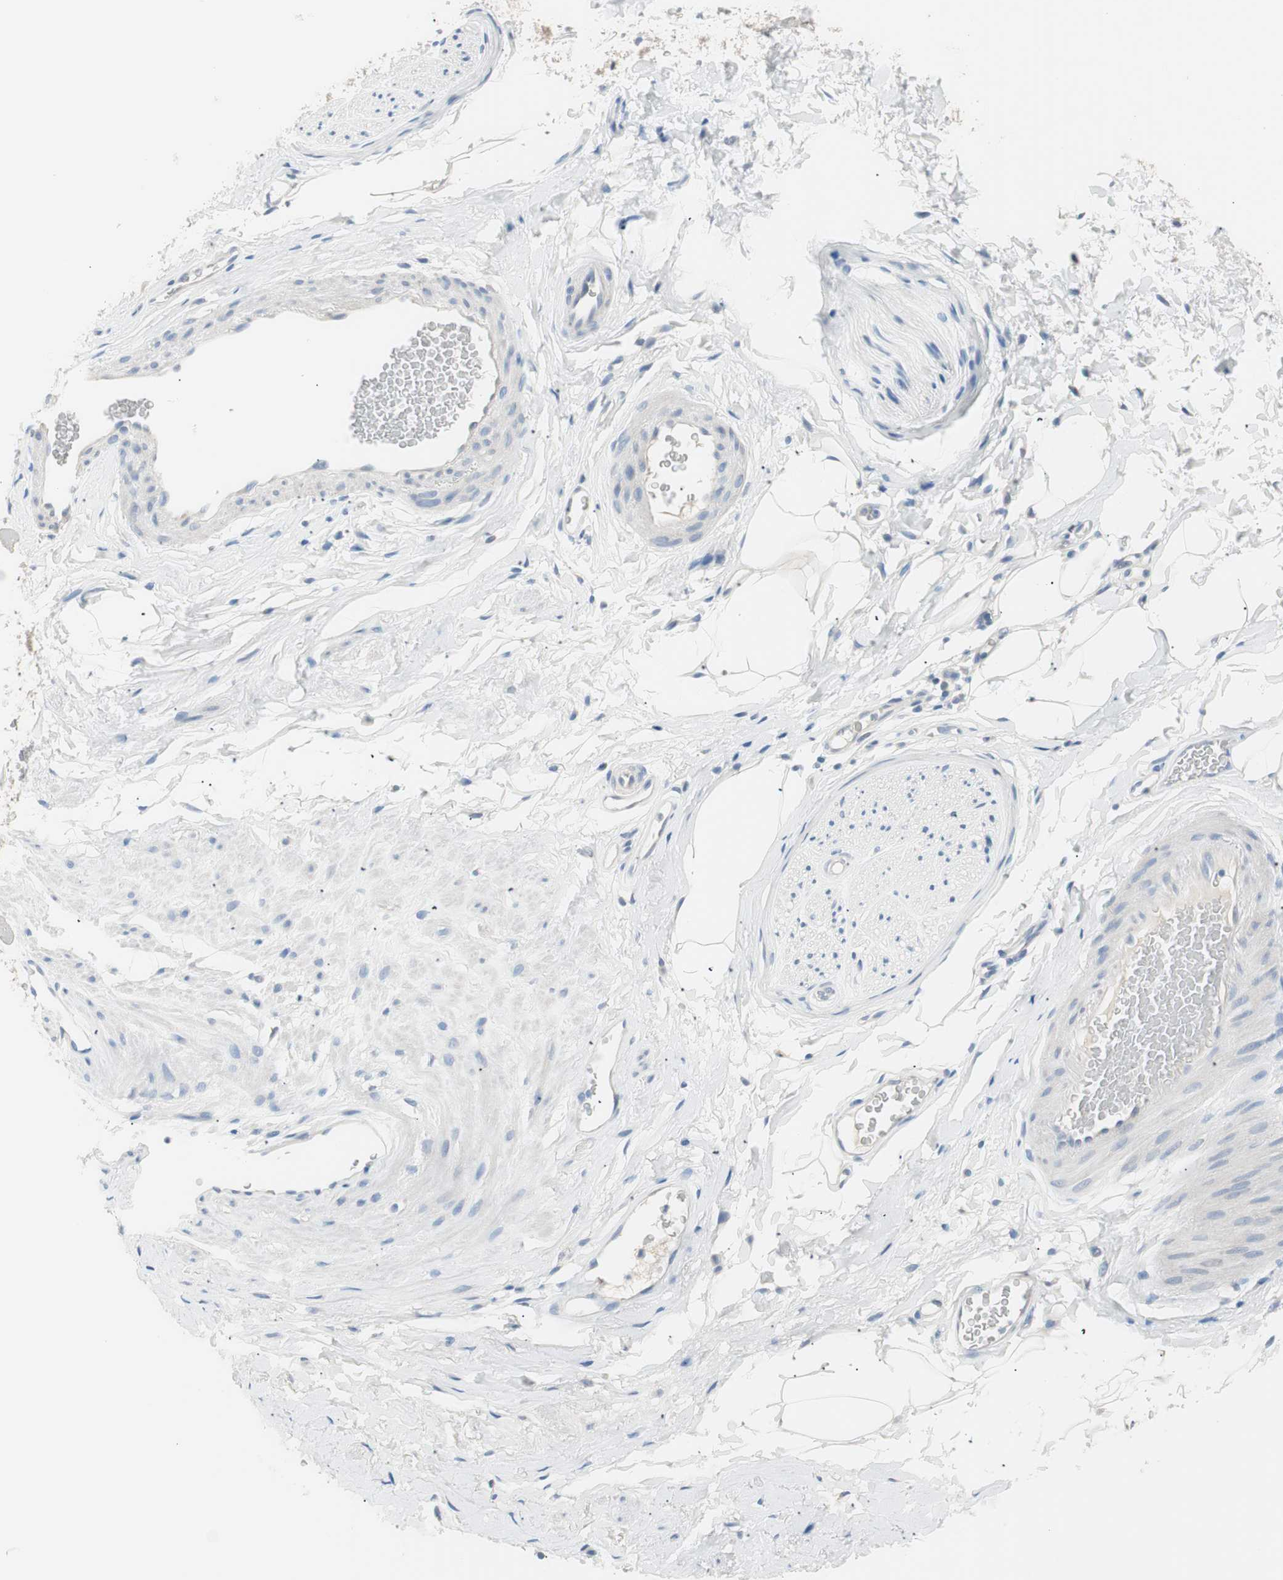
{"staining": {"intensity": "negative", "quantity": "none", "location": "none"}, "tissue": "adipose tissue", "cell_type": "Adipocytes", "image_type": "normal", "snomed": [{"axis": "morphology", "description": "Normal tissue, NOS"}, {"axis": "topography", "description": "Soft tissue"}, {"axis": "topography", "description": "Peripheral nerve tissue"}], "caption": "High power microscopy histopathology image of an immunohistochemistry histopathology image of unremarkable adipose tissue, revealing no significant staining in adipocytes.", "gene": "VIL1", "patient": {"sex": "female", "age": 71}}